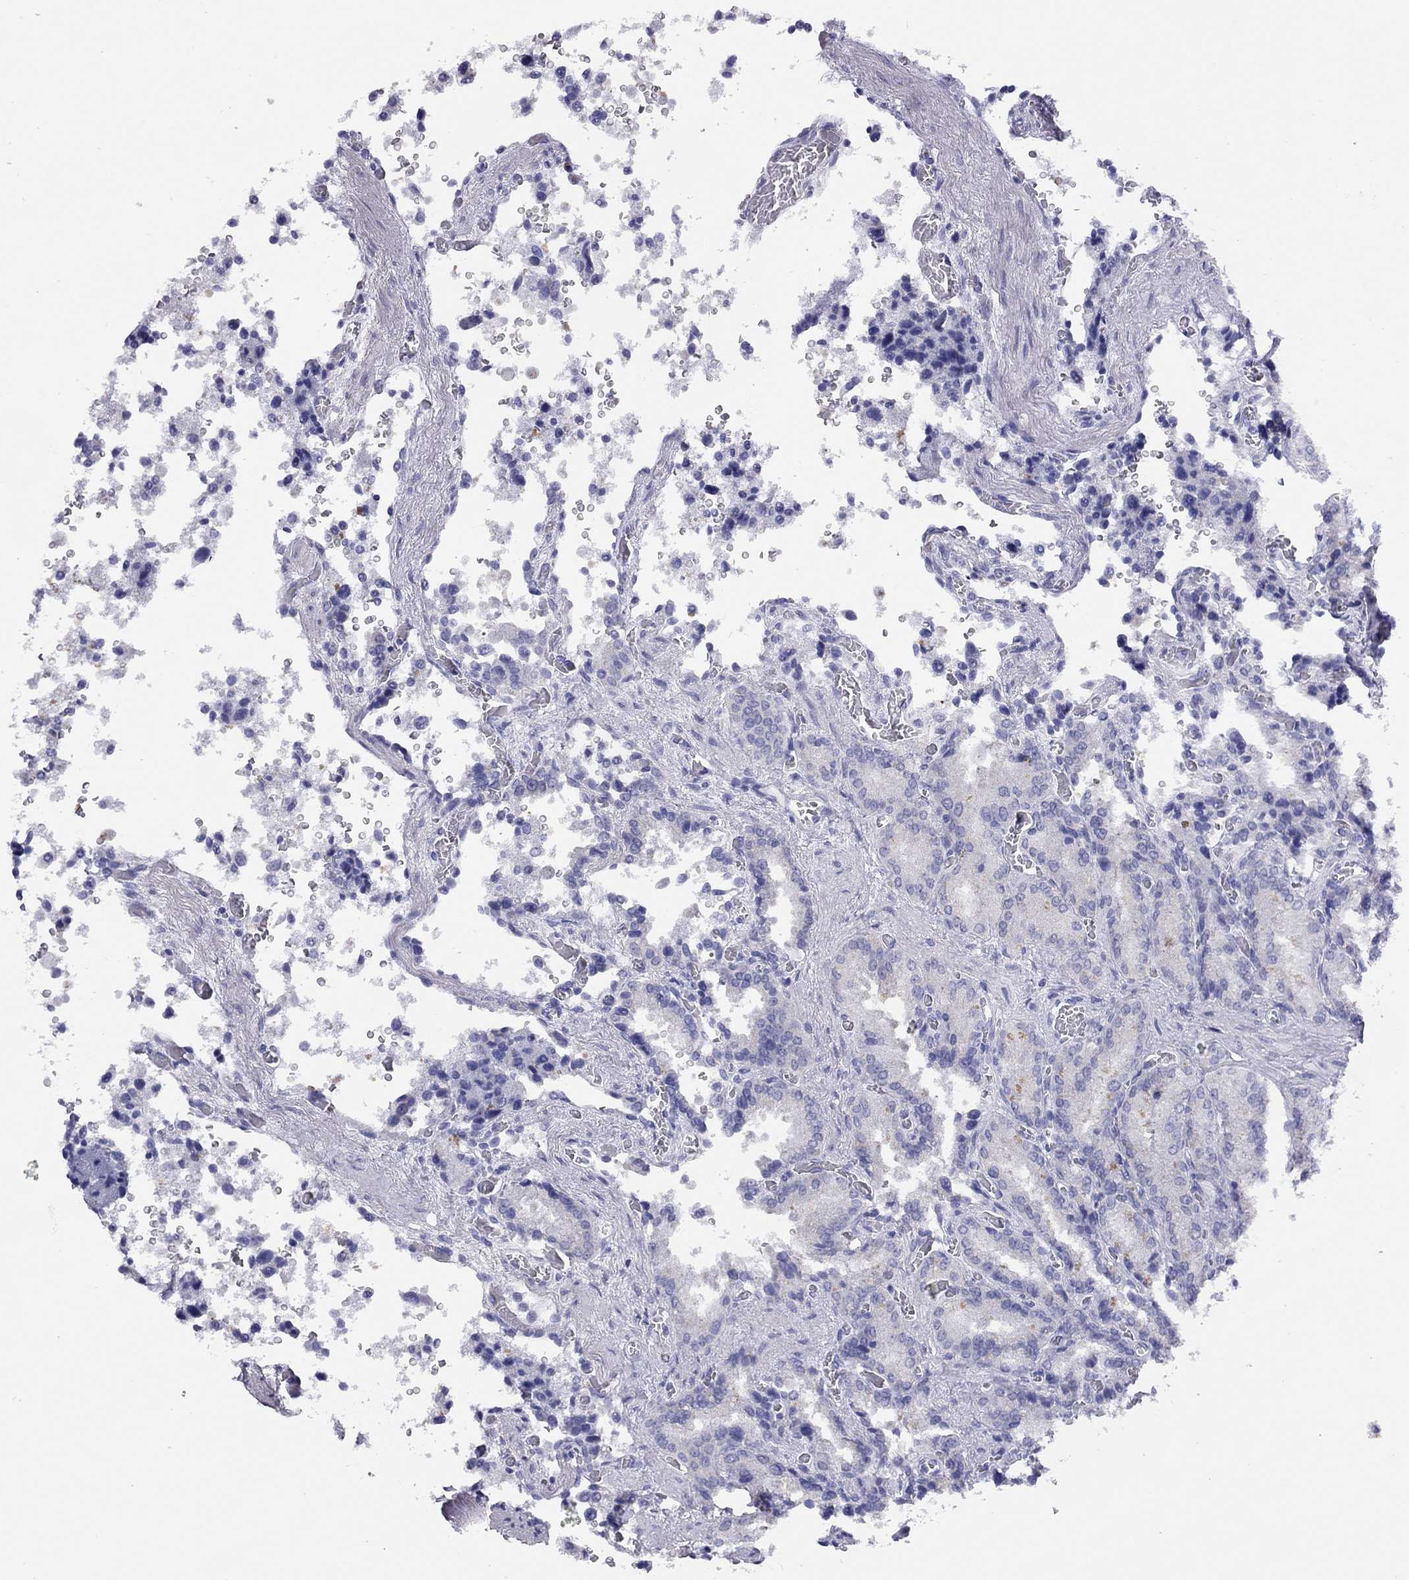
{"staining": {"intensity": "negative", "quantity": "none", "location": "none"}, "tissue": "seminal vesicle", "cell_type": "Glandular cells", "image_type": "normal", "snomed": [{"axis": "morphology", "description": "Normal tissue, NOS"}, {"axis": "topography", "description": "Seminal veicle"}], "caption": "DAB (3,3'-diaminobenzidine) immunohistochemical staining of normal human seminal vesicle exhibits no significant staining in glandular cells.", "gene": "LRIT2", "patient": {"sex": "male", "age": 37}}